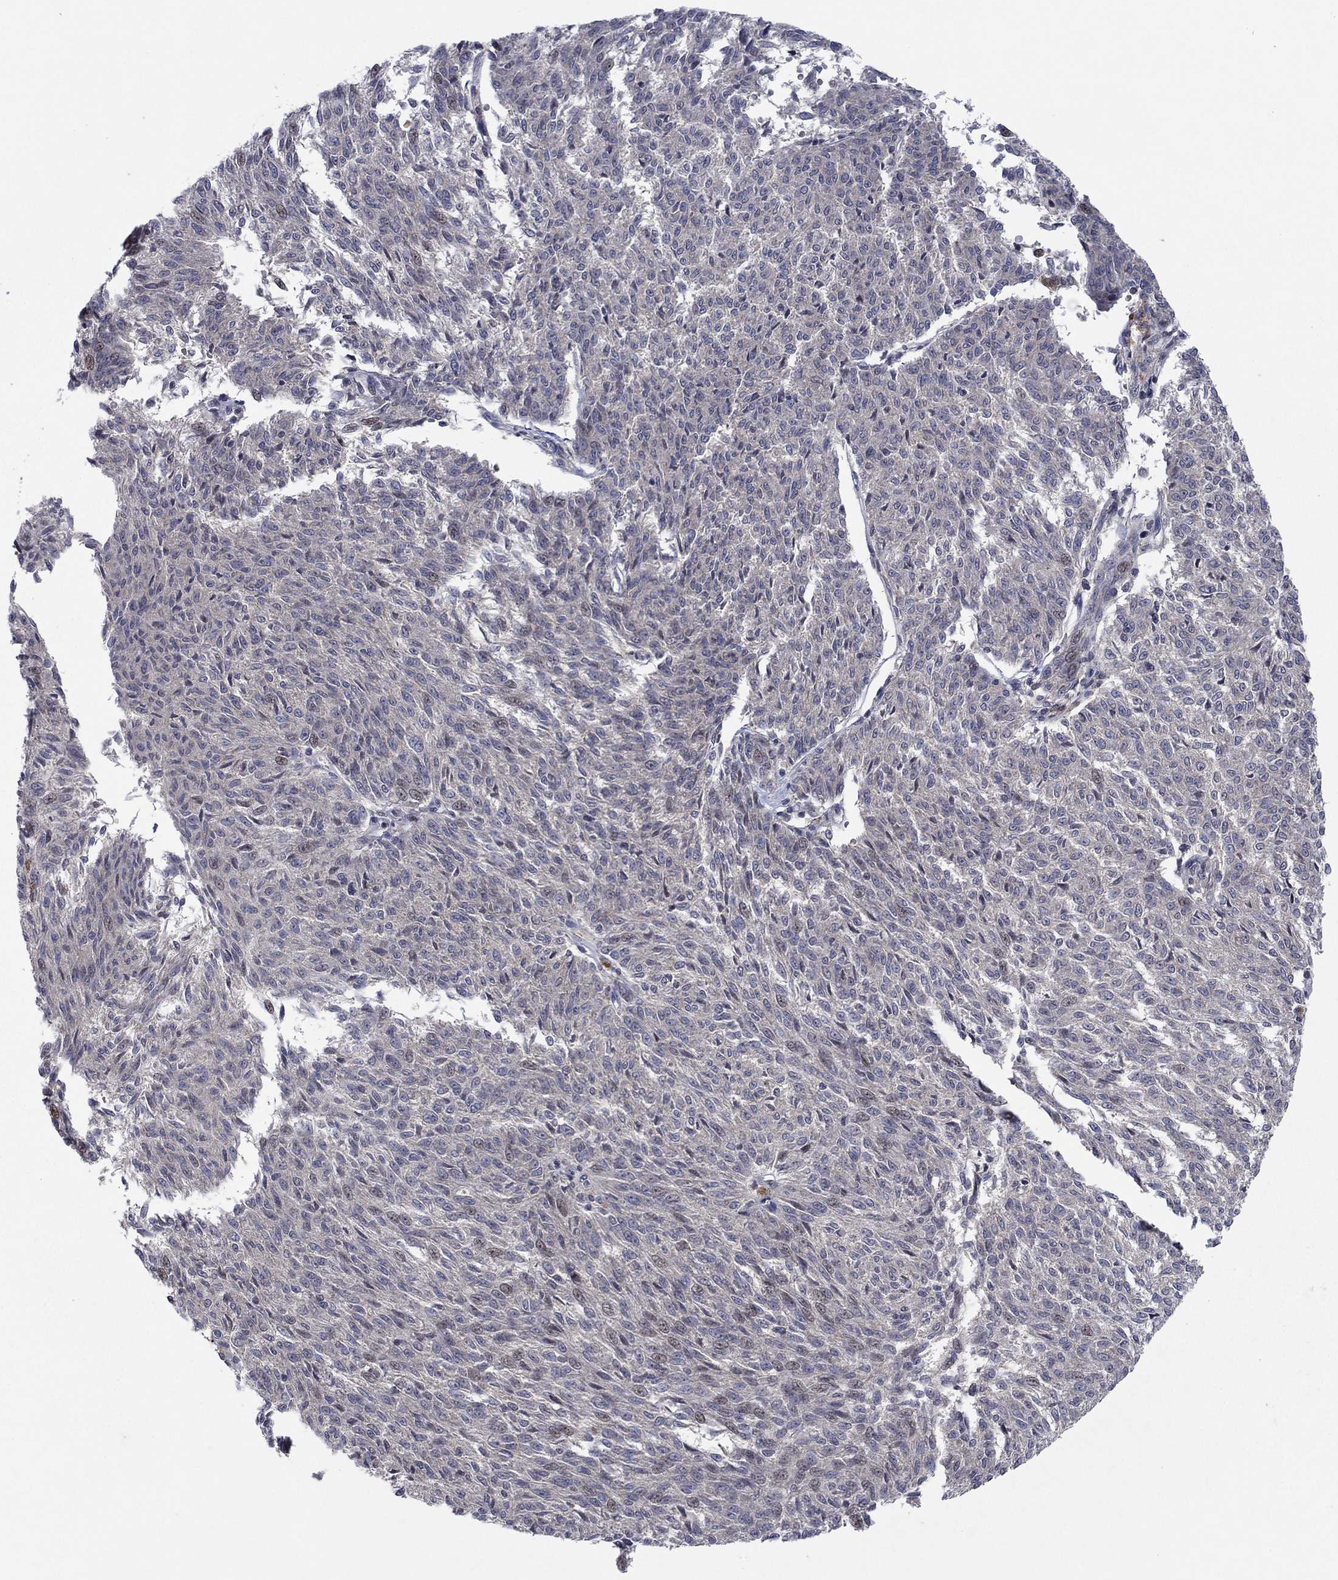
{"staining": {"intensity": "weak", "quantity": "<25%", "location": "nuclear"}, "tissue": "melanoma", "cell_type": "Tumor cells", "image_type": "cancer", "snomed": [{"axis": "morphology", "description": "Malignant melanoma, NOS"}, {"axis": "topography", "description": "Skin"}], "caption": "Tumor cells are negative for brown protein staining in malignant melanoma.", "gene": "IL4", "patient": {"sex": "female", "age": 72}}